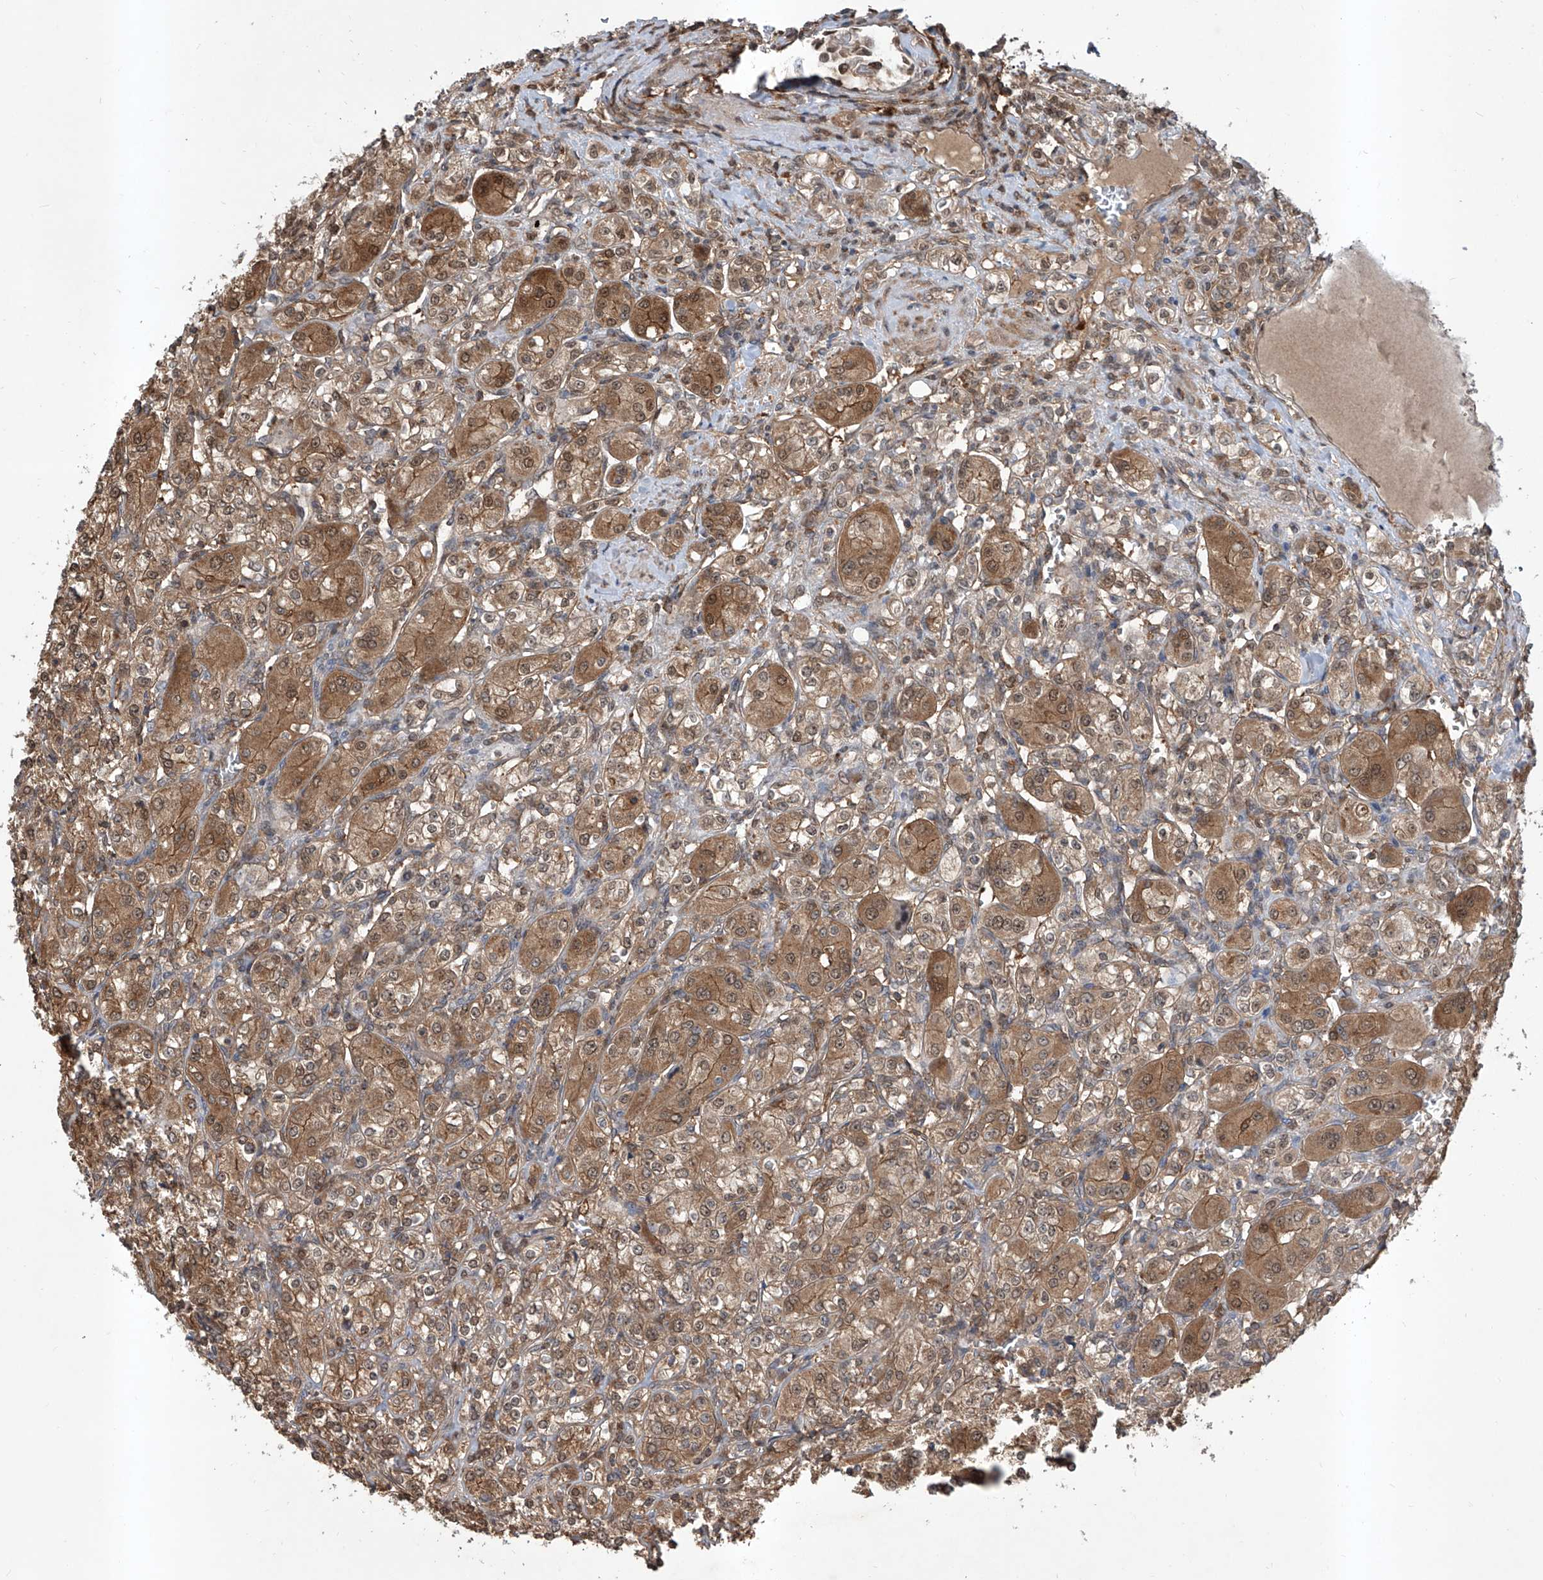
{"staining": {"intensity": "moderate", "quantity": ">75%", "location": "cytoplasmic/membranous,nuclear"}, "tissue": "renal cancer", "cell_type": "Tumor cells", "image_type": "cancer", "snomed": [{"axis": "morphology", "description": "Adenocarcinoma, NOS"}, {"axis": "topography", "description": "Kidney"}], "caption": "Renal cancer stained for a protein (brown) exhibits moderate cytoplasmic/membranous and nuclear positive expression in approximately >75% of tumor cells.", "gene": "HOXC8", "patient": {"sex": "male", "age": 77}}